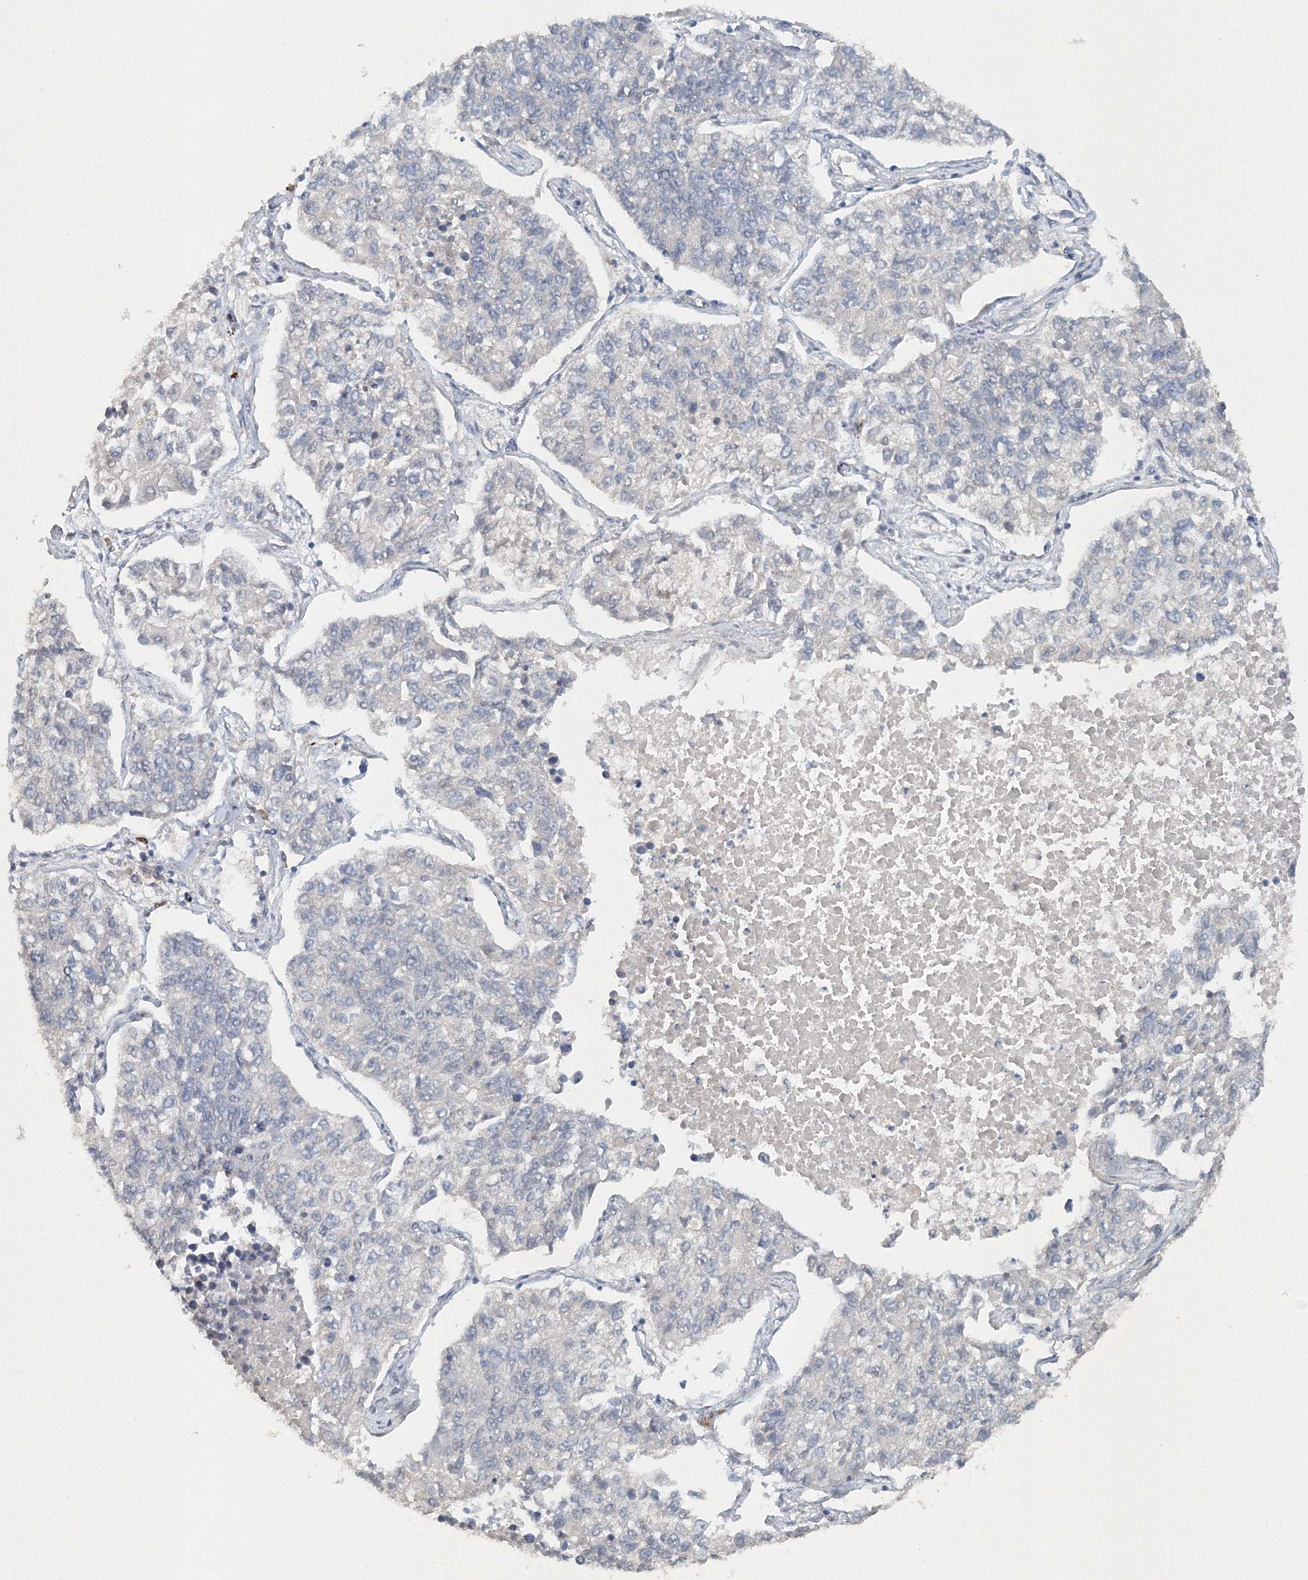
{"staining": {"intensity": "negative", "quantity": "none", "location": "none"}, "tissue": "lung cancer", "cell_type": "Tumor cells", "image_type": "cancer", "snomed": [{"axis": "morphology", "description": "Adenocarcinoma, NOS"}, {"axis": "topography", "description": "Lung"}], "caption": "Human lung cancer (adenocarcinoma) stained for a protein using IHC demonstrates no positivity in tumor cells.", "gene": "NALF2", "patient": {"sex": "male", "age": 49}}